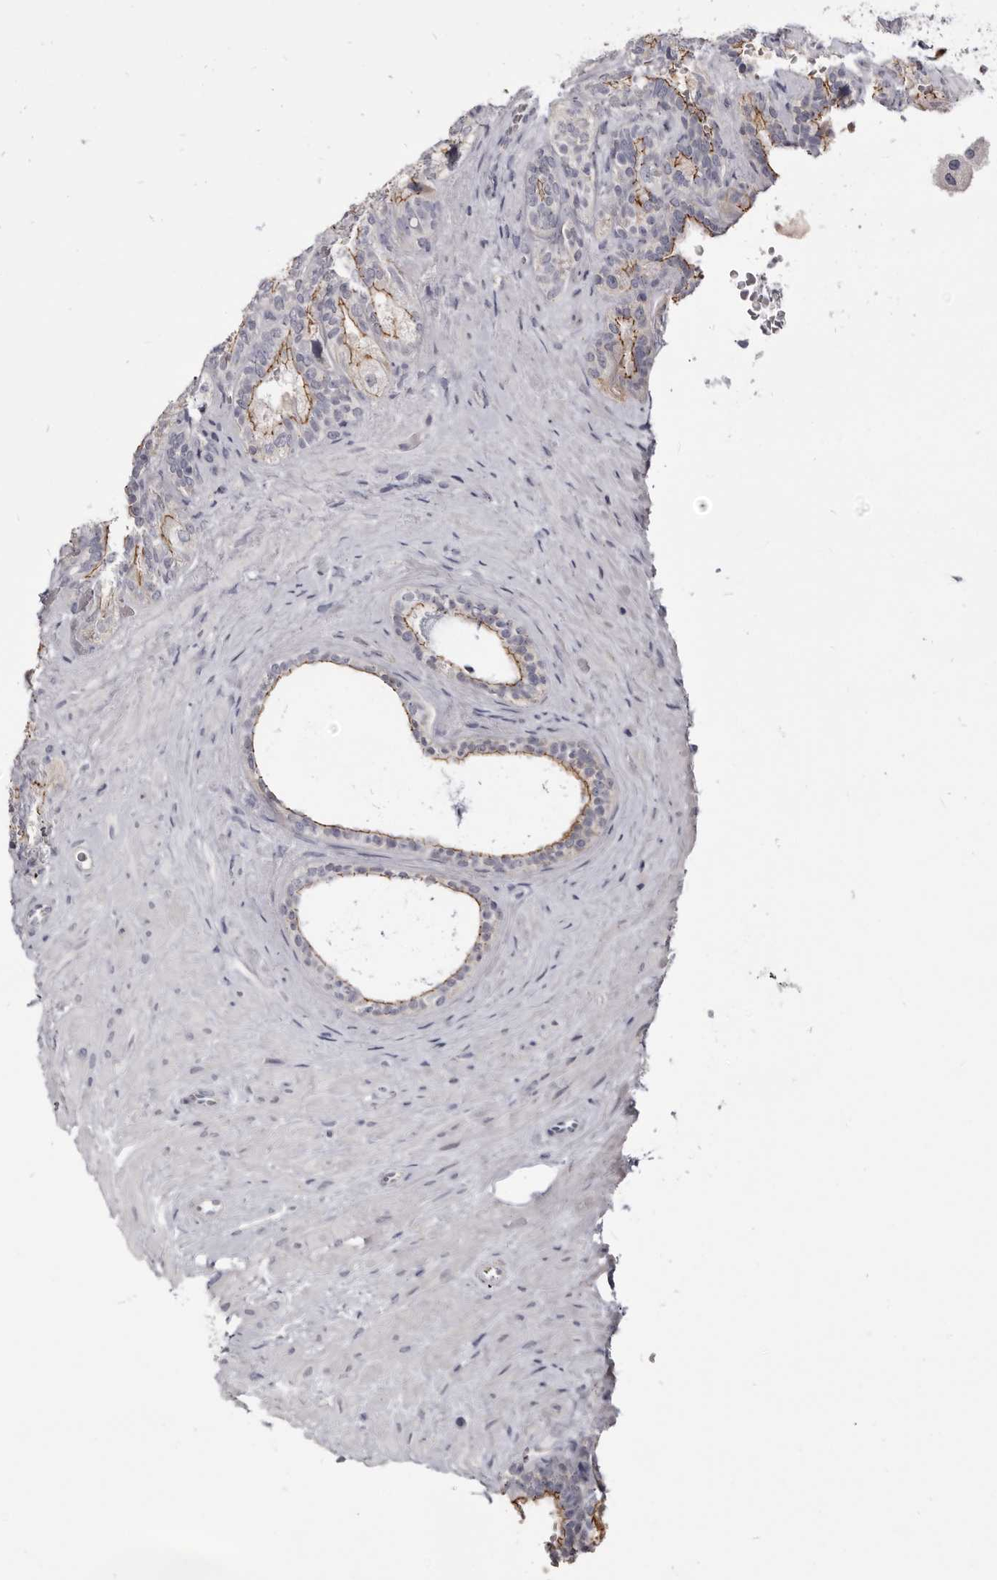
{"staining": {"intensity": "strong", "quantity": "25%-75%", "location": "cytoplasmic/membranous"}, "tissue": "seminal vesicle", "cell_type": "Glandular cells", "image_type": "normal", "snomed": [{"axis": "morphology", "description": "Normal tissue, NOS"}, {"axis": "topography", "description": "Prostate"}, {"axis": "topography", "description": "Seminal veicle"}], "caption": "Glandular cells reveal high levels of strong cytoplasmic/membranous staining in approximately 25%-75% of cells in normal human seminal vesicle.", "gene": "CGN", "patient": {"sex": "male", "age": 67}}